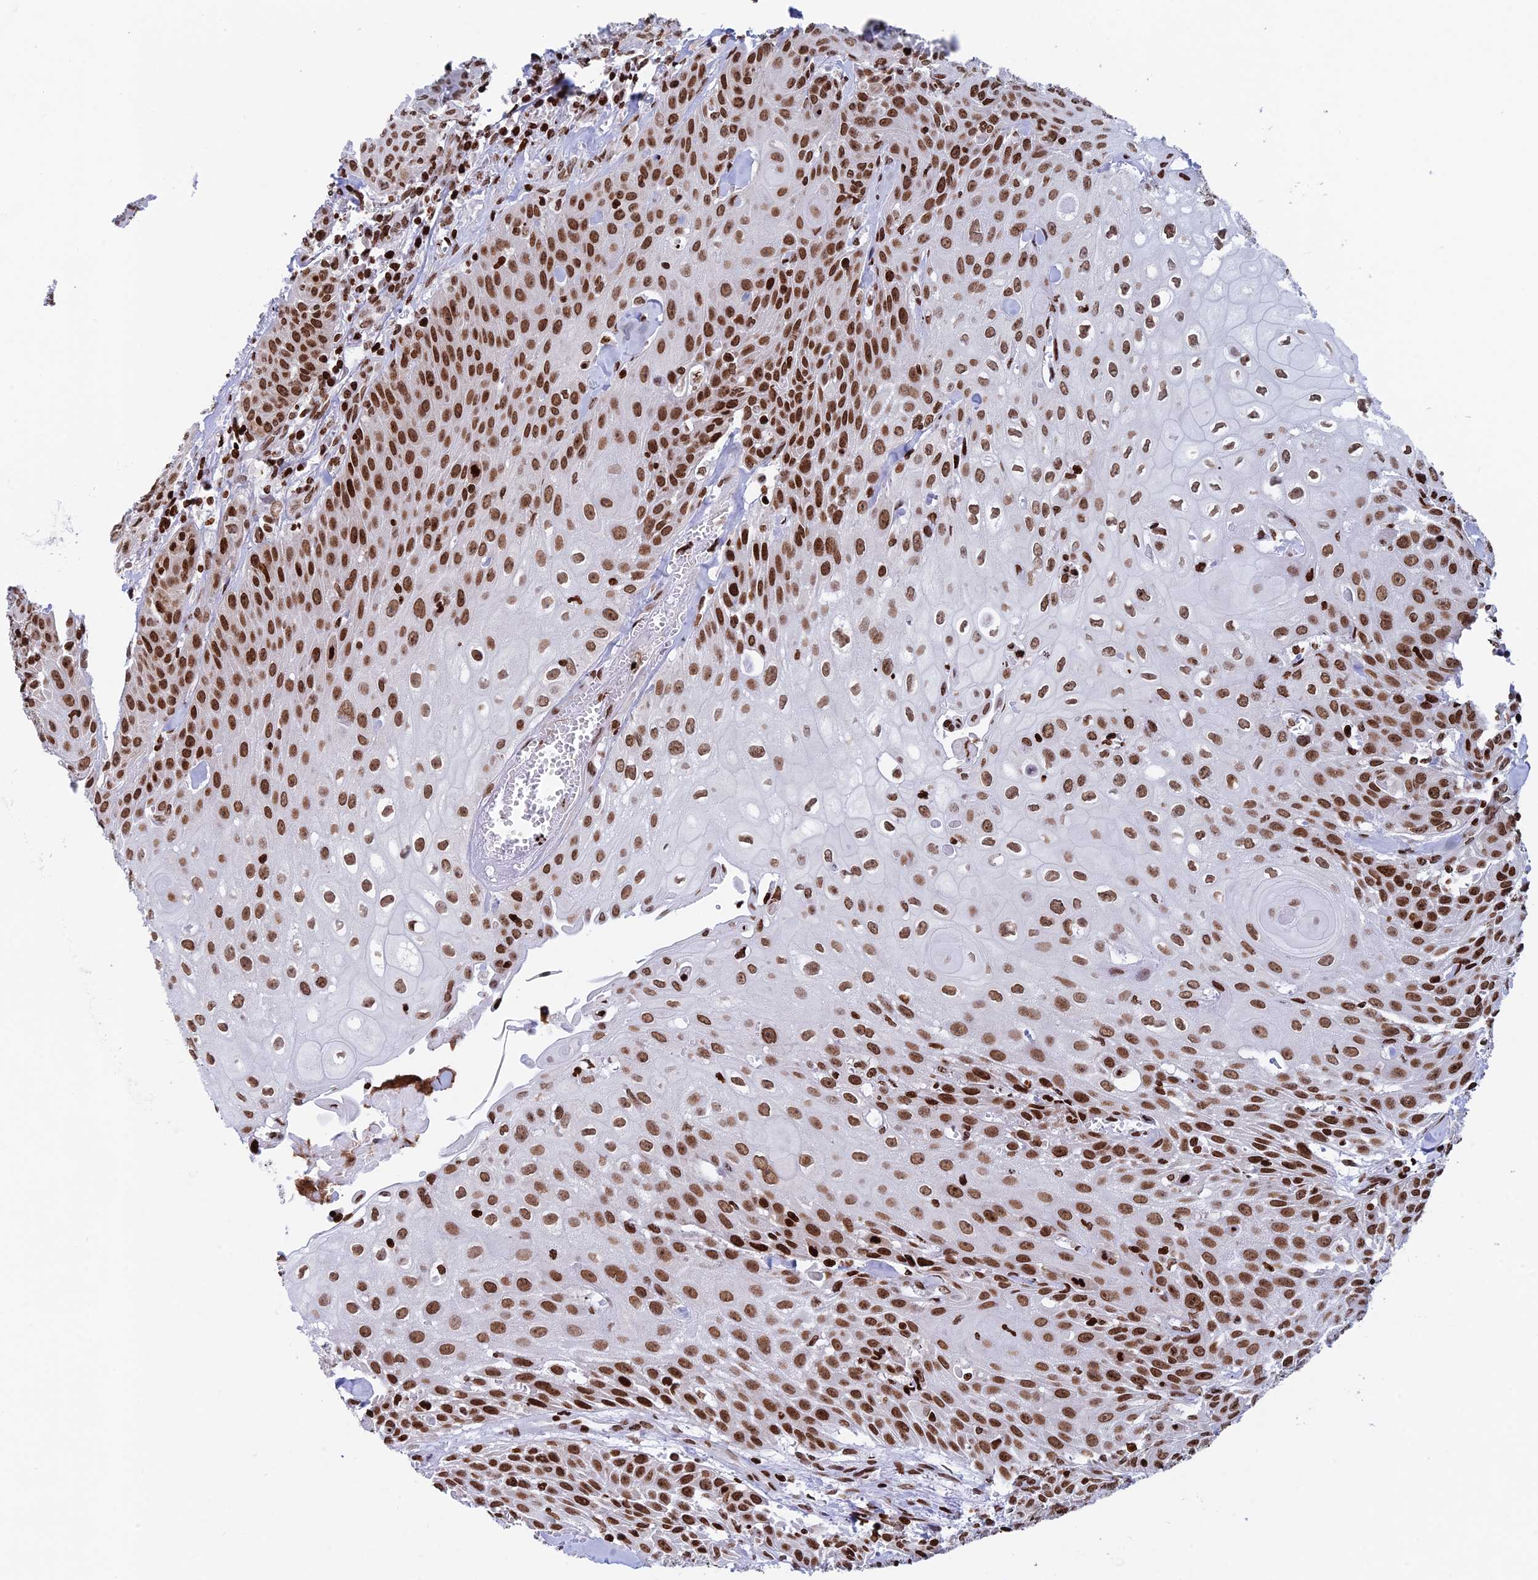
{"staining": {"intensity": "moderate", "quantity": ">75%", "location": "nuclear"}, "tissue": "head and neck cancer", "cell_type": "Tumor cells", "image_type": "cancer", "snomed": [{"axis": "morphology", "description": "Squamous cell carcinoma, NOS"}, {"axis": "topography", "description": "Oral tissue"}, {"axis": "topography", "description": "Head-Neck"}], "caption": "About >75% of tumor cells in human squamous cell carcinoma (head and neck) demonstrate moderate nuclear protein positivity as visualized by brown immunohistochemical staining.", "gene": "RPAP1", "patient": {"sex": "female", "age": 82}}